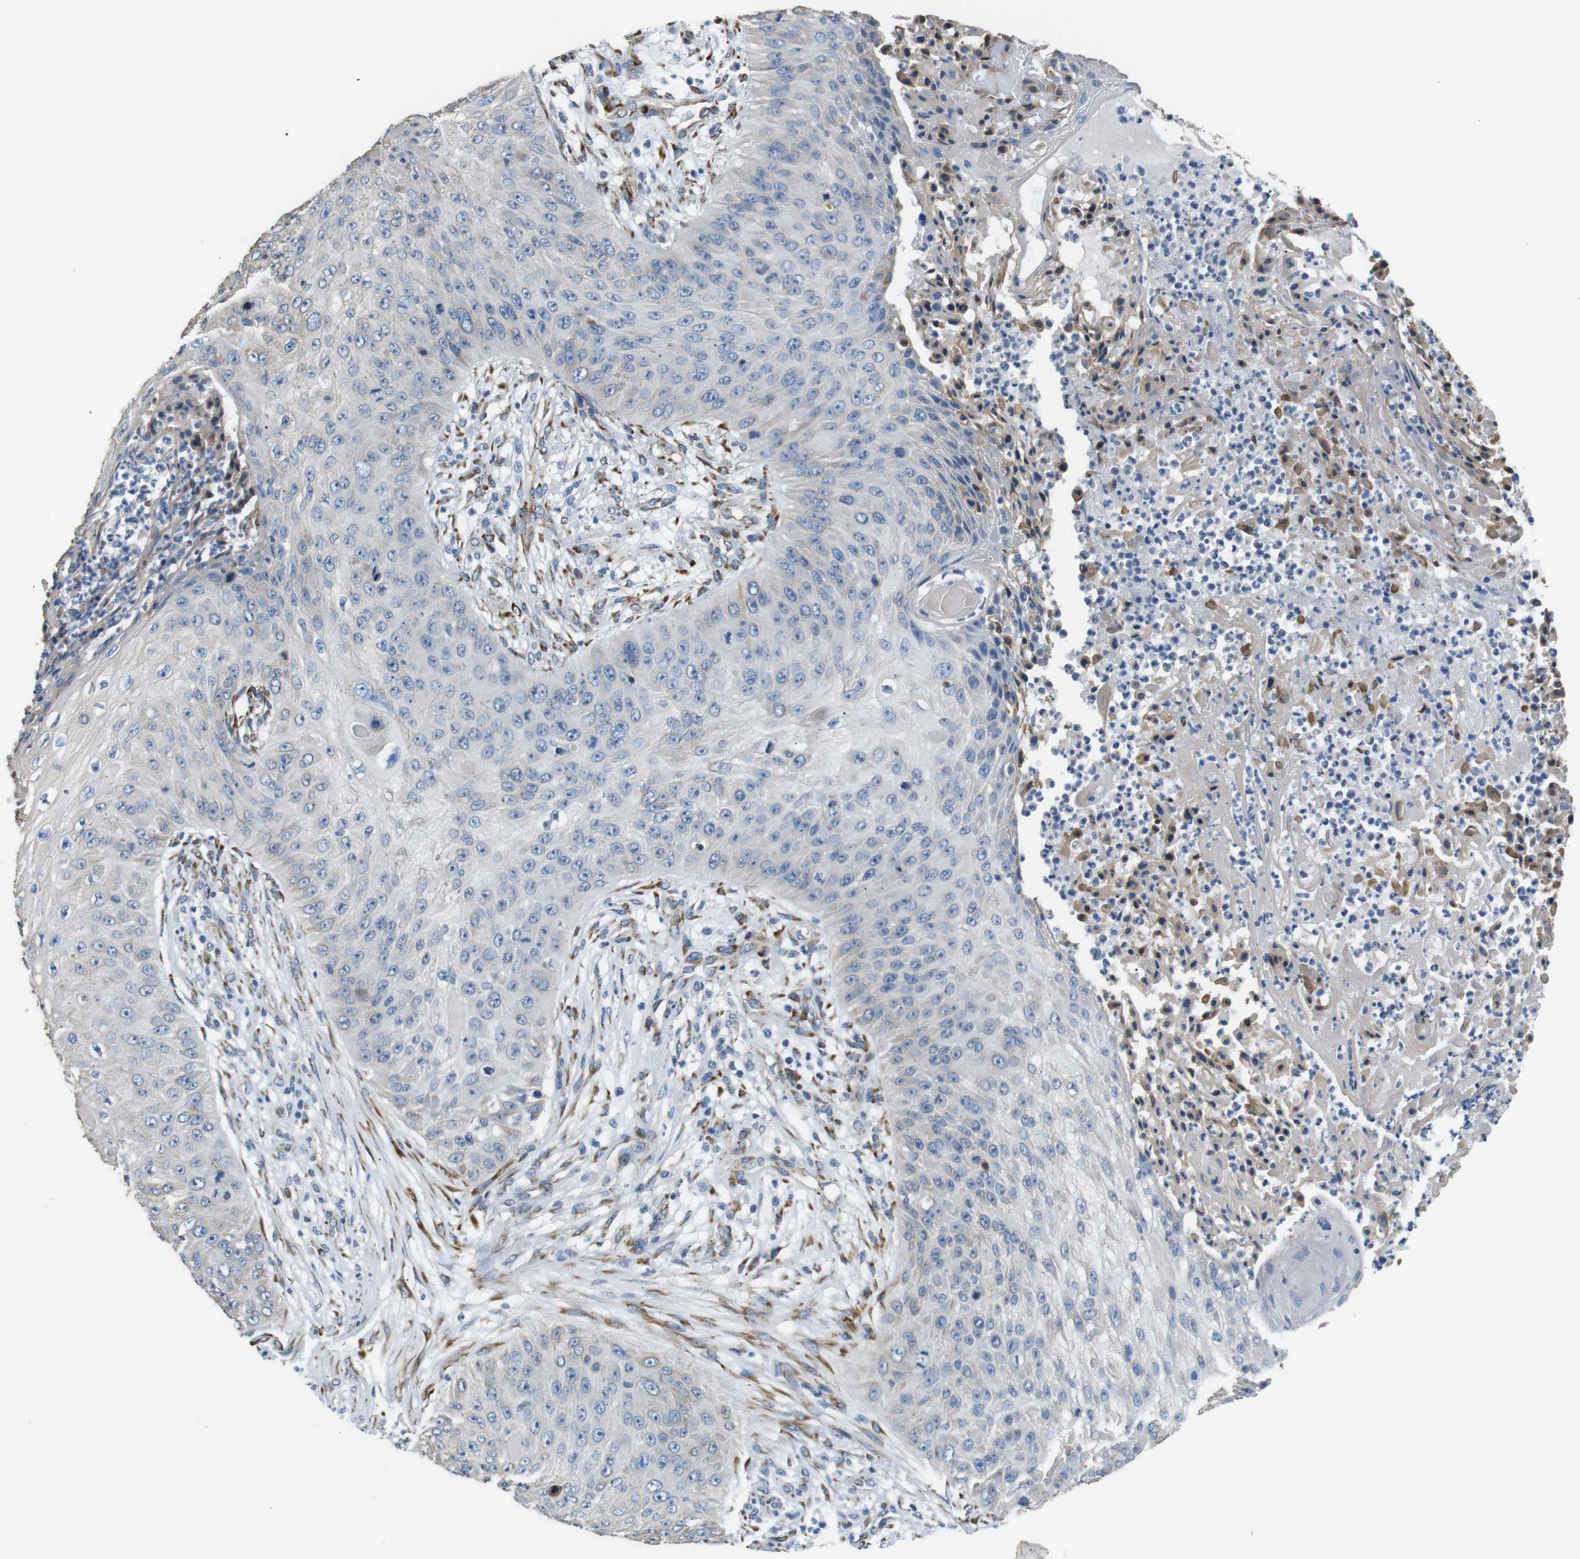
{"staining": {"intensity": "negative", "quantity": "none", "location": "none"}, "tissue": "skin cancer", "cell_type": "Tumor cells", "image_type": "cancer", "snomed": [{"axis": "morphology", "description": "Squamous cell carcinoma, NOS"}, {"axis": "topography", "description": "Skin"}], "caption": "There is no significant expression in tumor cells of skin cancer (squamous cell carcinoma).", "gene": "UNC5CL", "patient": {"sex": "female", "age": 80}}